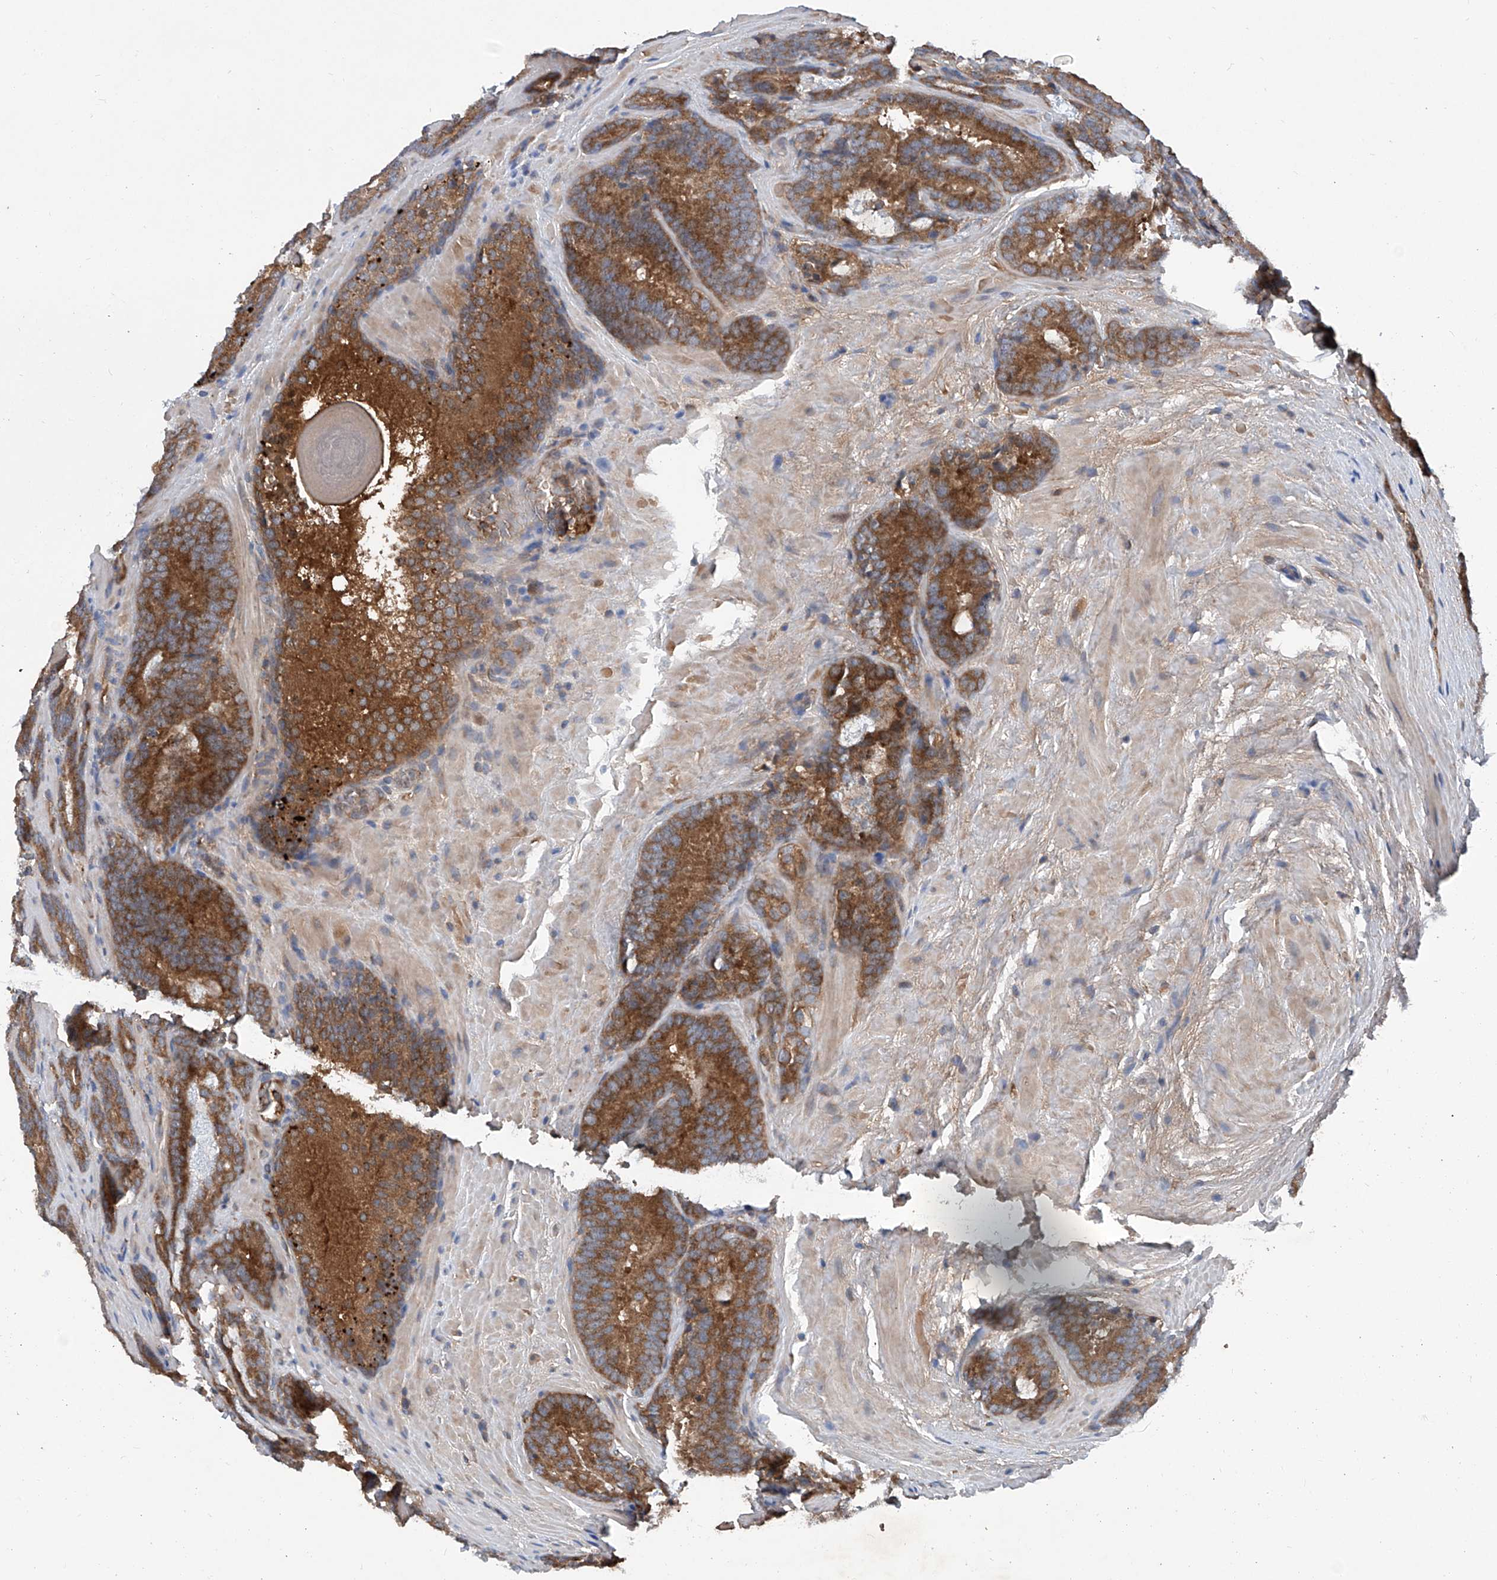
{"staining": {"intensity": "strong", "quantity": ">75%", "location": "cytoplasmic/membranous"}, "tissue": "prostate cancer", "cell_type": "Tumor cells", "image_type": "cancer", "snomed": [{"axis": "morphology", "description": "Adenocarcinoma, High grade"}, {"axis": "topography", "description": "Prostate"}], "caption": "There is high levels of strong cytoplasmic/membranous positivity in tumor cells of prostate adenocarcinoma (high-grade), as demonstrated by immunohistochemical staining (brown color).", "gene": "ASCC3", "patient": {"sex": "male", "age": 66}}